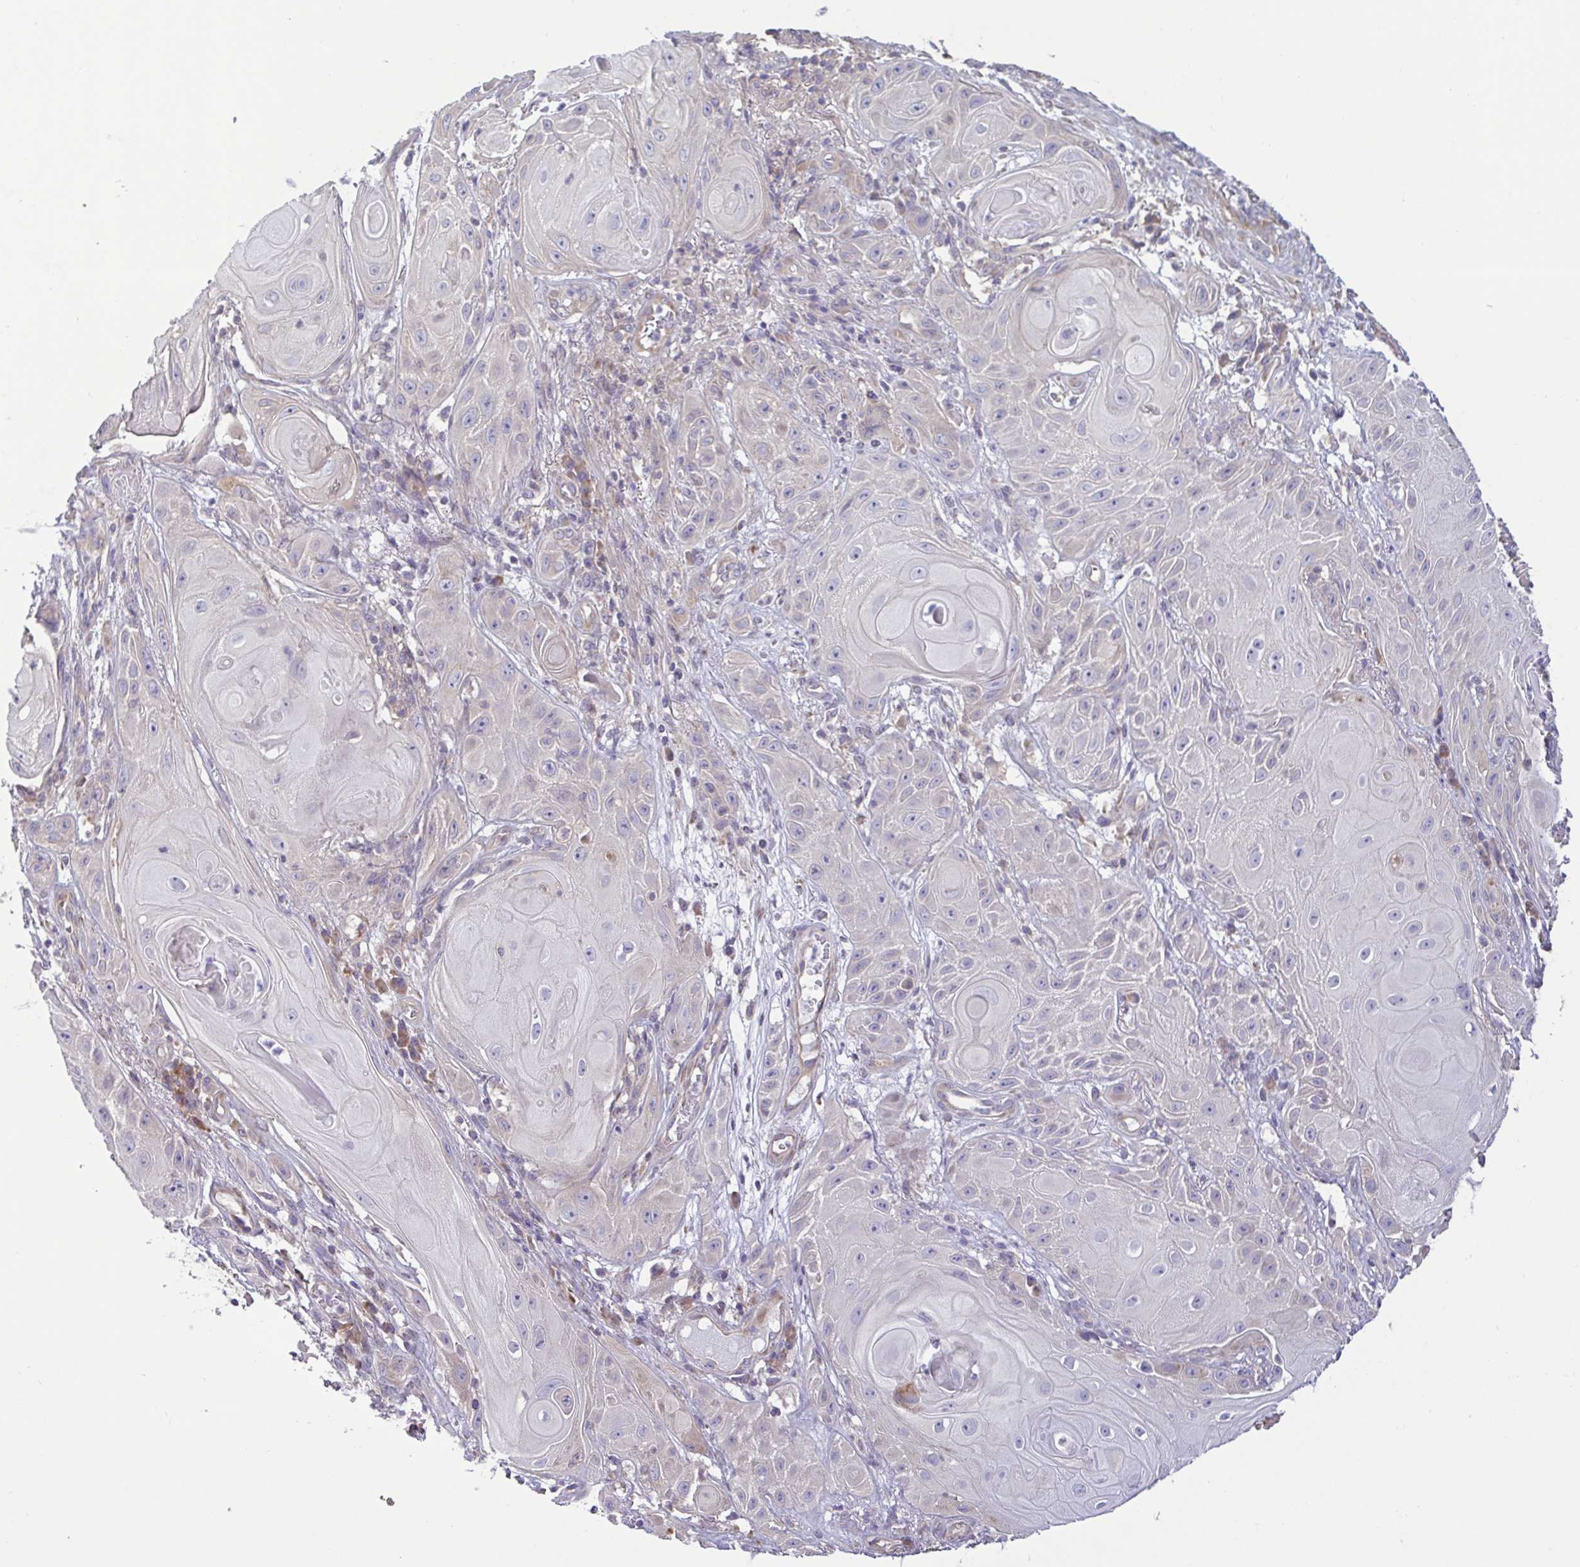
{"staining": {"intensity": "negative", "quantity": "none", "location": "none"}, "tissue": "skin cancer", "cell_type": "Tumor cells", "image_type": "cancer", "snomed": [{"axis": "morphology", "description": "Squamous cell carcinoma, NOS"}, {"axis": "topography", "description": "Skin"}], "caption": "A micrograph of human squamous cell carcinoma (skin) is negative for staining in tumor cells.", "gene": "LMF2", "patient": {"sex": "male", "age": 62}}